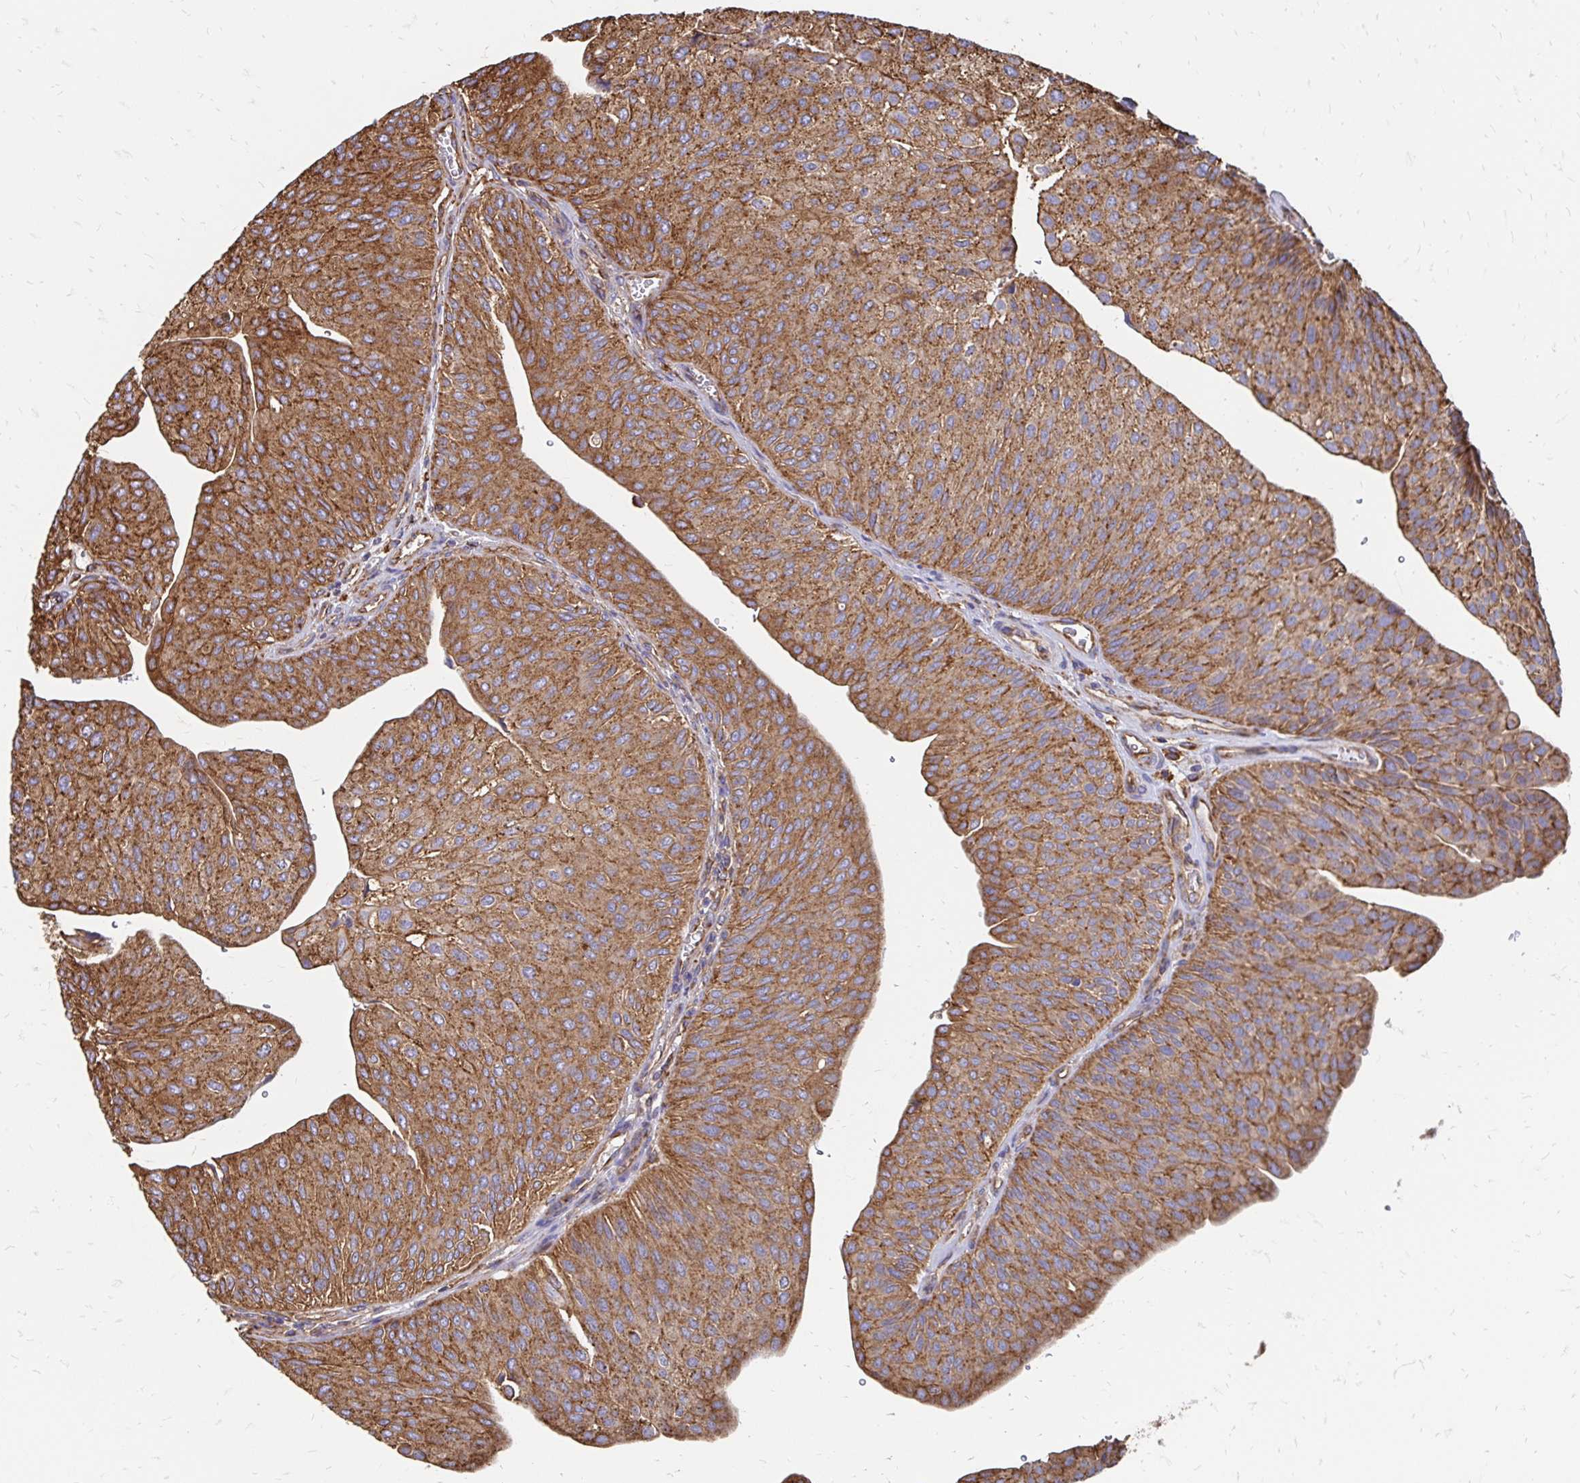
{"staining": {"intensity": "strong", "quantity": ">75%", "location": "cytoplasmic/membranous"}, "tissue": "urothelial cancer", "cell_type": "Tumor cells", "image_type": "cancer", "snomed": [{"axis": "morphology", "description": "Urothelial carcinoma, NOS"}, {"axis": "topography", "description": "Urinary bladder"}], "caption": "A high-resolution image shows IHC staining of transitional cell carcinoma, which shows strong cytoplasmic/membranous staining in about >75% of tumor cells.", "gene": "CLTC", "patient": {"sex": "male", "age": 67}}